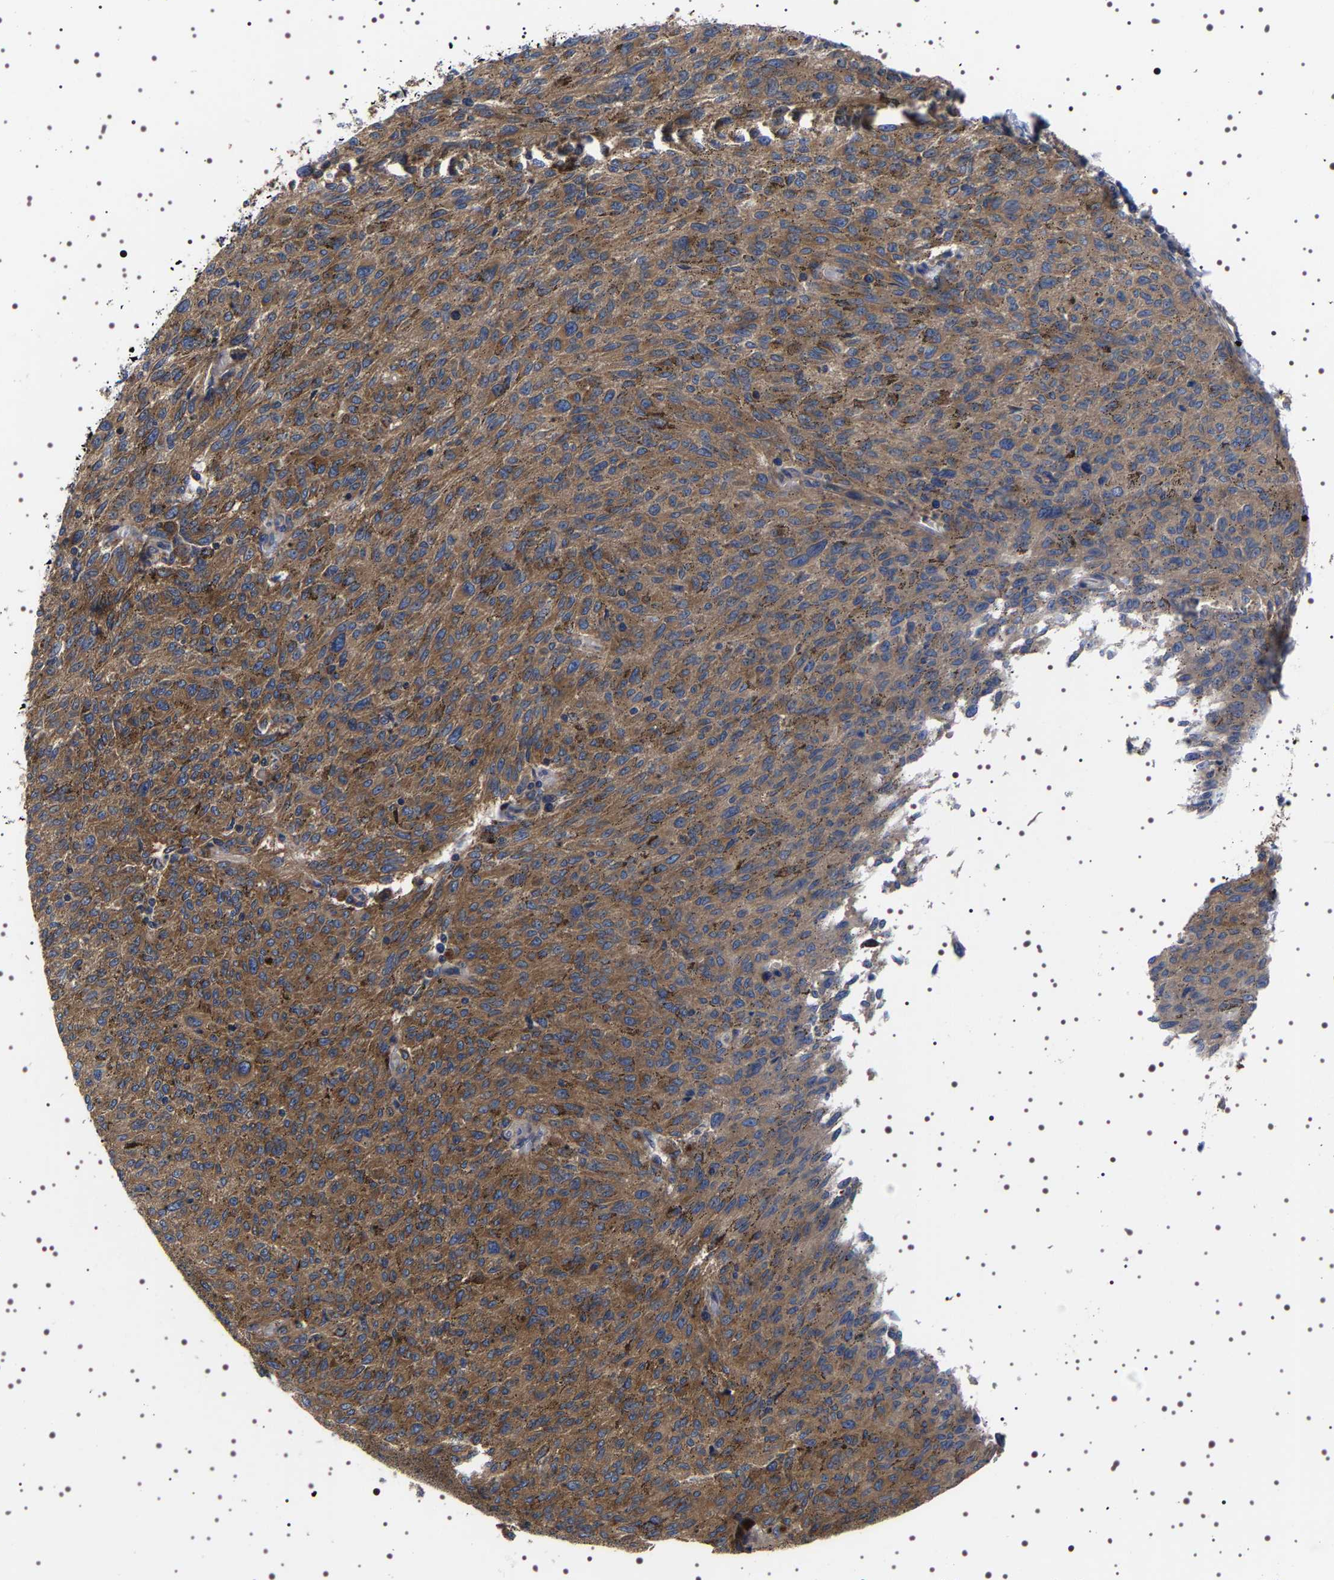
{"staining": {"intensity": "moderate", "quantity": ">75%", "location": "cytoplasmic/membranous"}, "tissue": "melanoma", "cell_type": "Tumor cells", "image_type": "cancer", "snomed": [{"axis": "morphology", "description": "Malignant melanoma, NOS"}, {"axis": "topography", "description": "Skin"}], "caption": "This micrograph shows immunohistochemistry staining of human melanoma, with medium moderate cytoplasmic/membranous expression in about >75% of tumor cells.", "gene": "DARS1", "patient": {"sex": "female", "age": 72}}